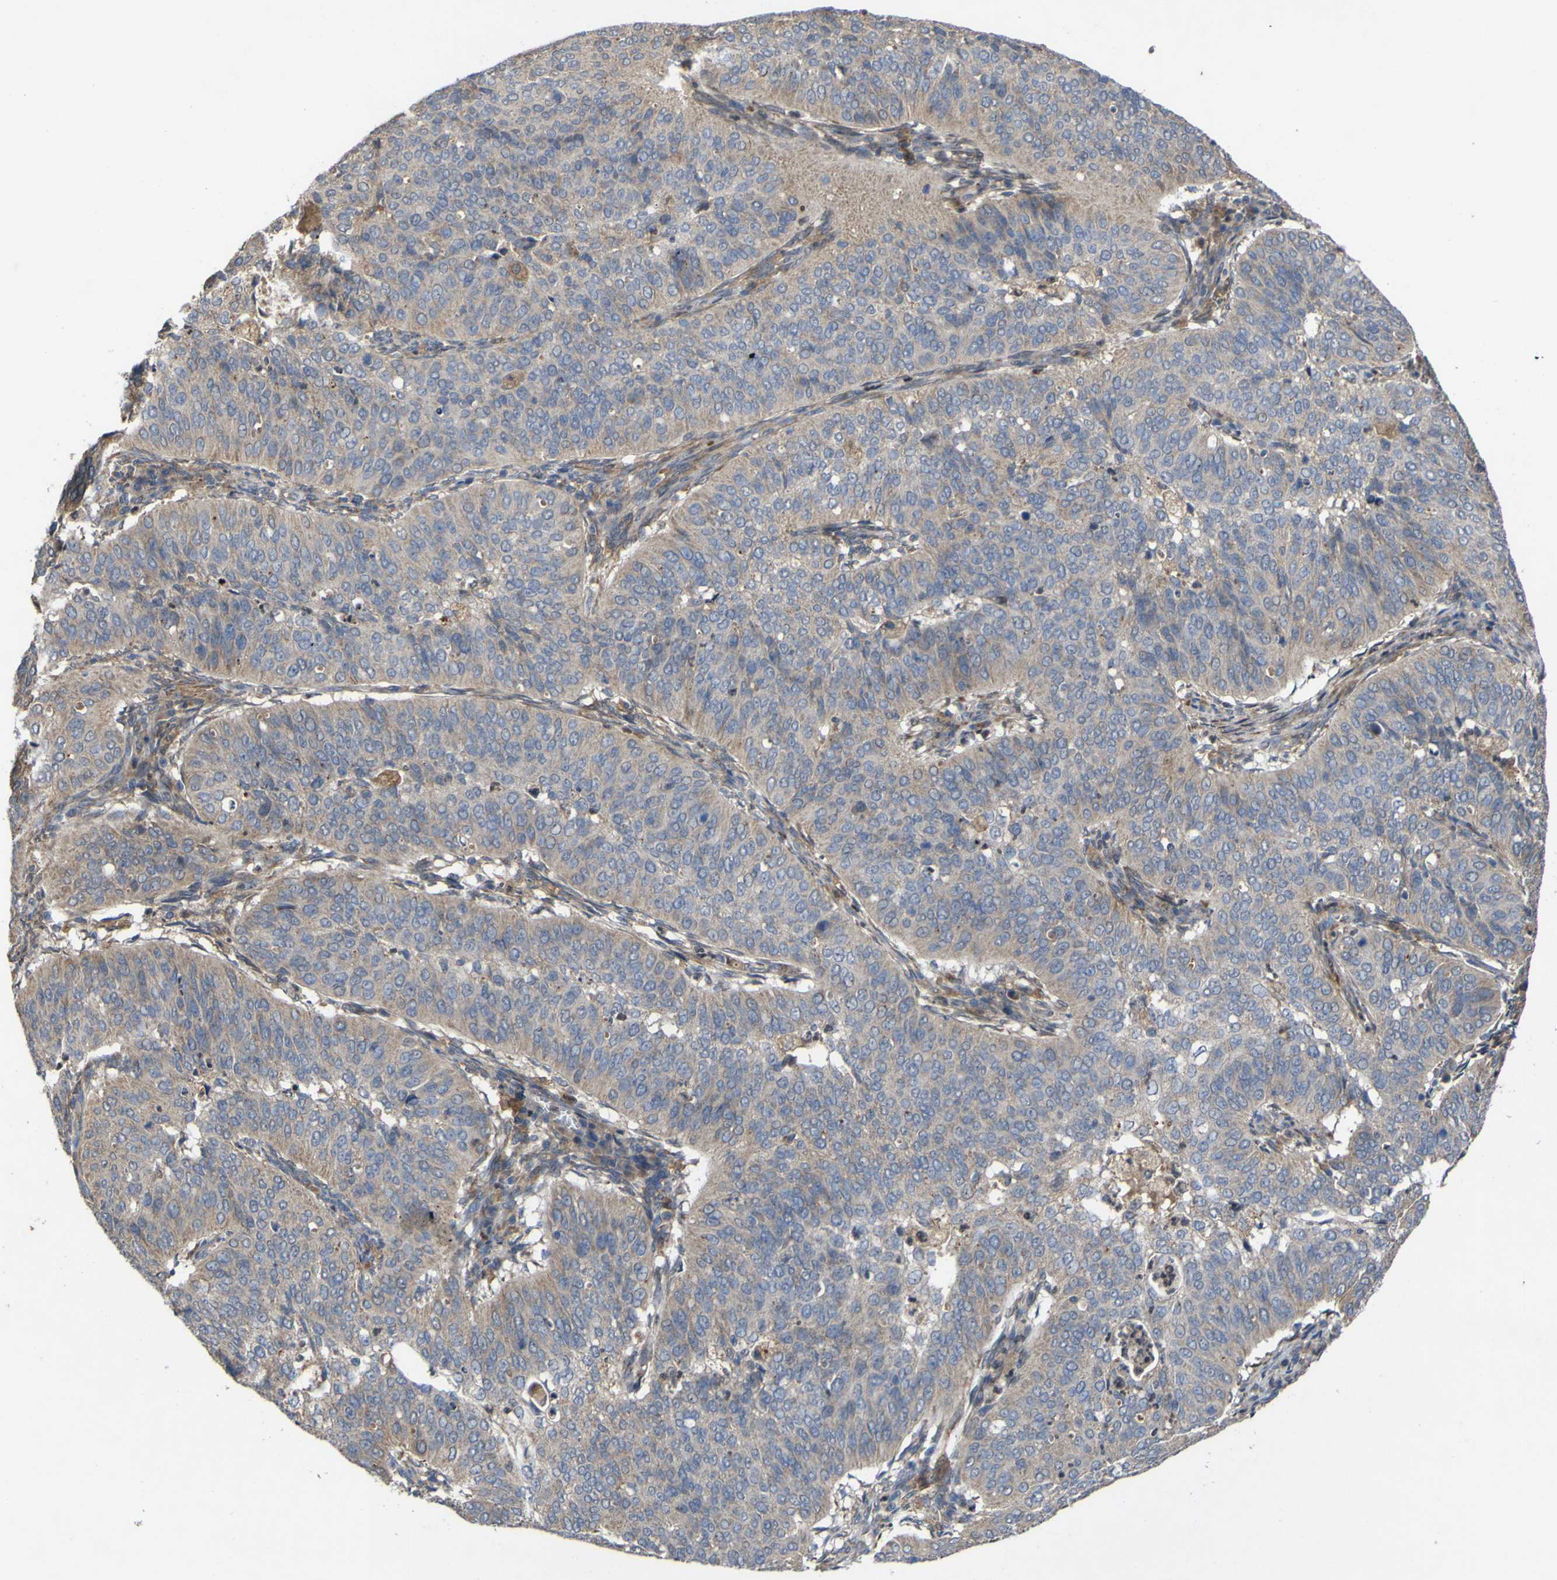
{"staining": {"intensity": "weak", "quantity": ">75%", "location": "cytoplasmic/membranous"}, "tissue": "cervical cancer", "cell_type": "Tumor cells", "image_type": "cancer", "snomed": [{"axis": "morphology", "description": "Normal tissue, NOS"}, {"axis": "morphology", "description": "Squamous cell carcinoma, NOS"}, {"axis": "topography", "description": "Cervix"}], "caption": "Human squamous cell carcinoma (cervical) stained for a protein (brown) exhibits weak cytoplasmic/membranous positive staining in approximately >75% of tumor cells.", "gene": "IRAK2", "patient": {"sex": "female", "age": 39}}